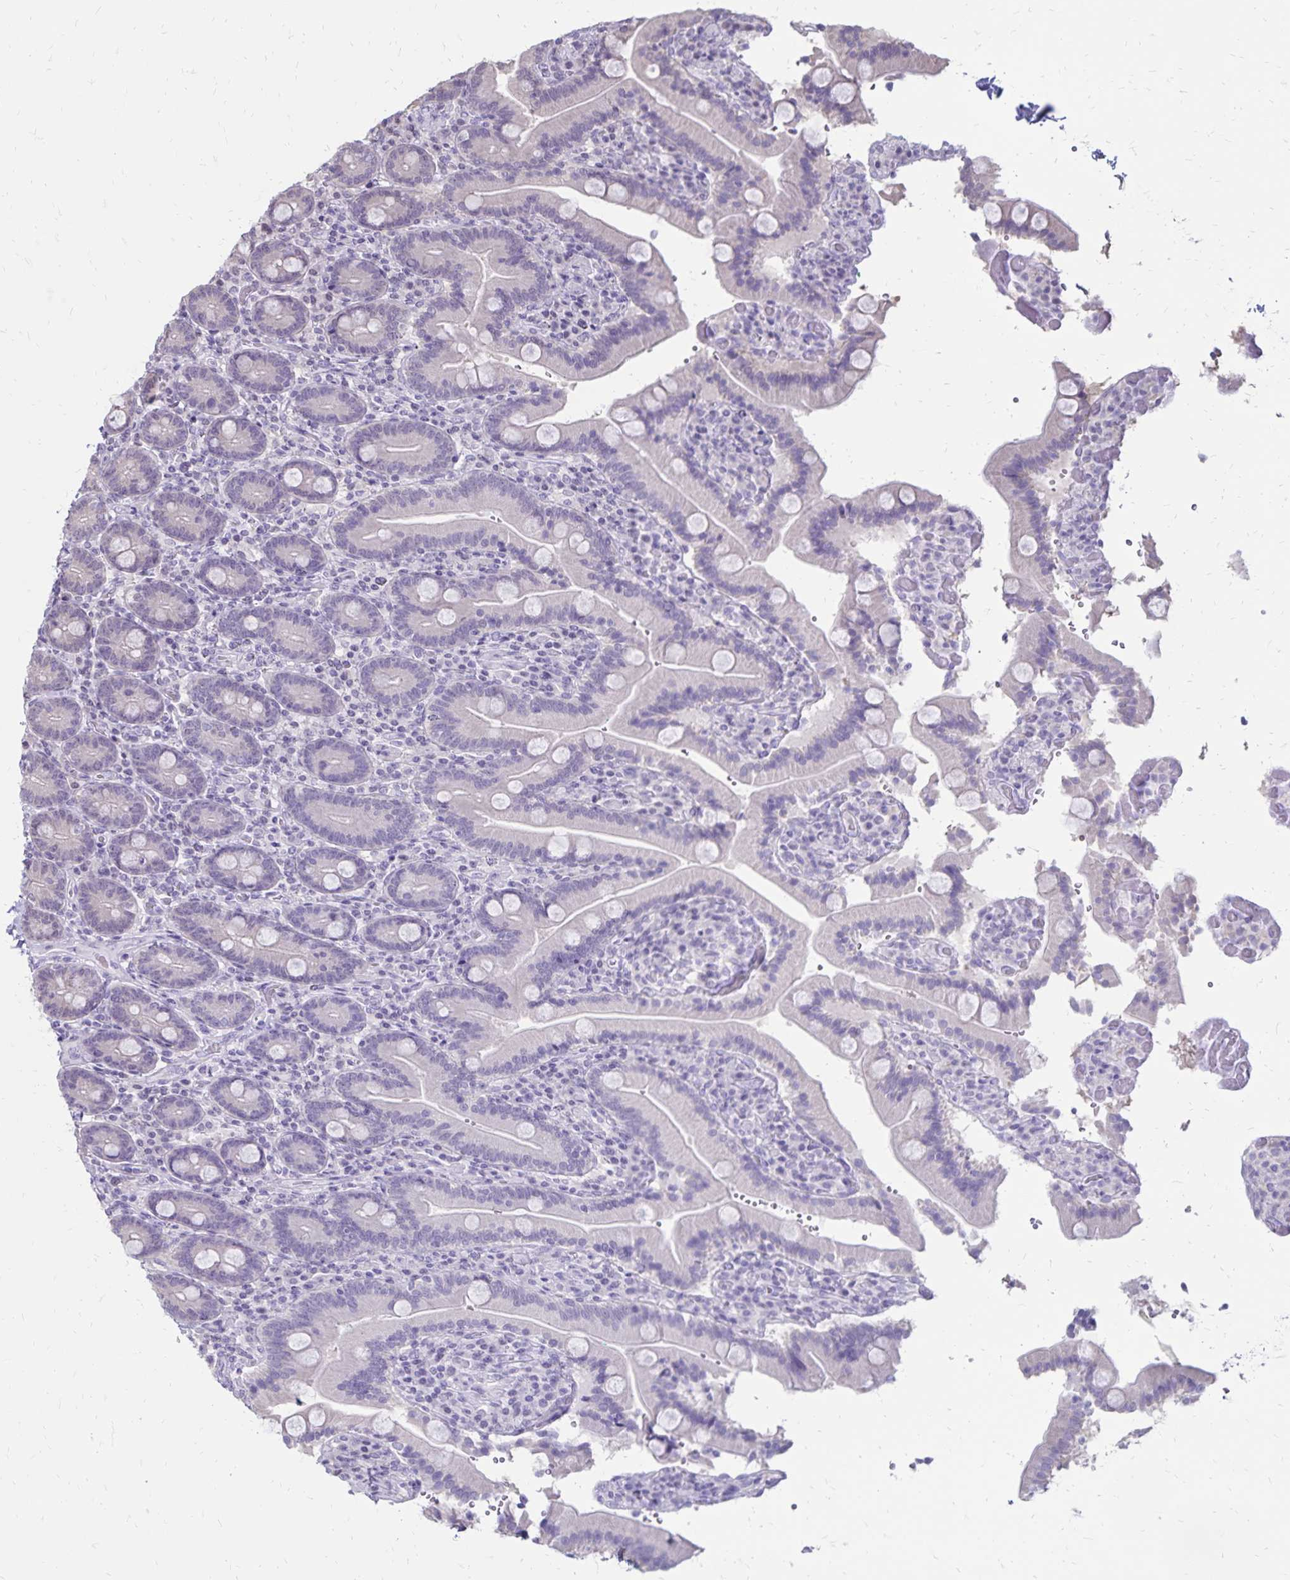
{"staining": {"intensity": "negative", "quantity": "none", "location": "none"}, "tissue": "duodenum", "cell_type": "Glandular cells", "image_type": "normal", "snomed": [{"axis": "morphology", "description": "Normal tissue, NOS"}, {"axis": "topography", "description": "Duodenum"}], "caption": "This is an IHC histopathology image of benign duodenum. There is no expression in glandular cells.", "gene": "SH3GL3", "patient": {"sex": "female", "age": 62}}